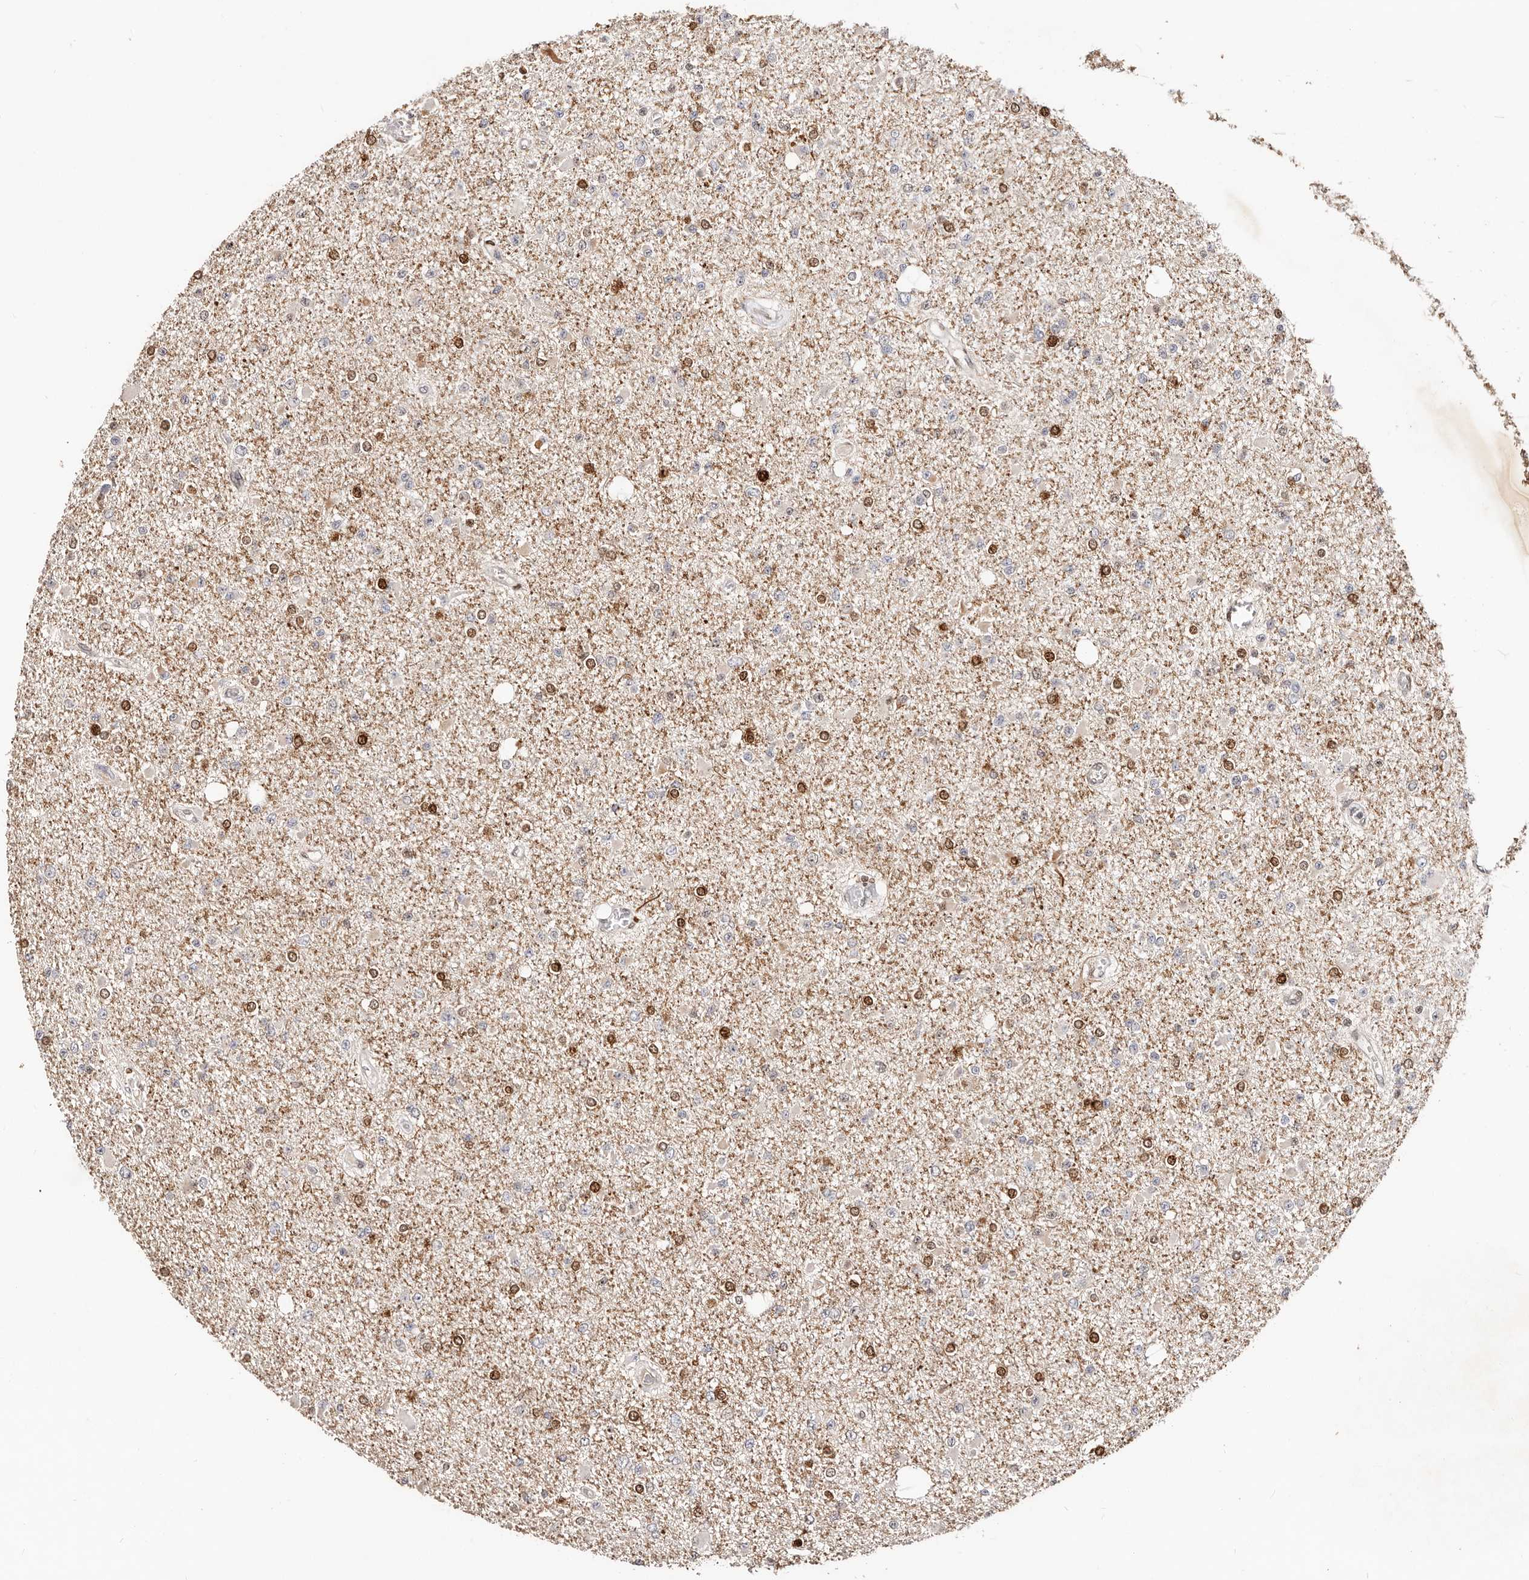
{"staining": {"intensity": "strong", "quantity": "25%-75%", "location": "cytoplasmic/membranous"}, "tissue": "glioma", "cell_type": "Tumor cells", "image_type": "cancer", "snomed": [{"axis": "morphology", "description": "Glioma, malignant, Low grade"}, {"axis": "topography", "description": "Brain"}], "caption": "Malignant low-grade glioma tissue reveals strong cytoplasmic/membranous staining in approximately 25%-75% of tumor cells (DAB (3,3'-diaminobenzidine) IHC with brightfield microscopy, high magnification).", "gene": "IQGAP3", "patient": {"sex": "female", "age": 22}}